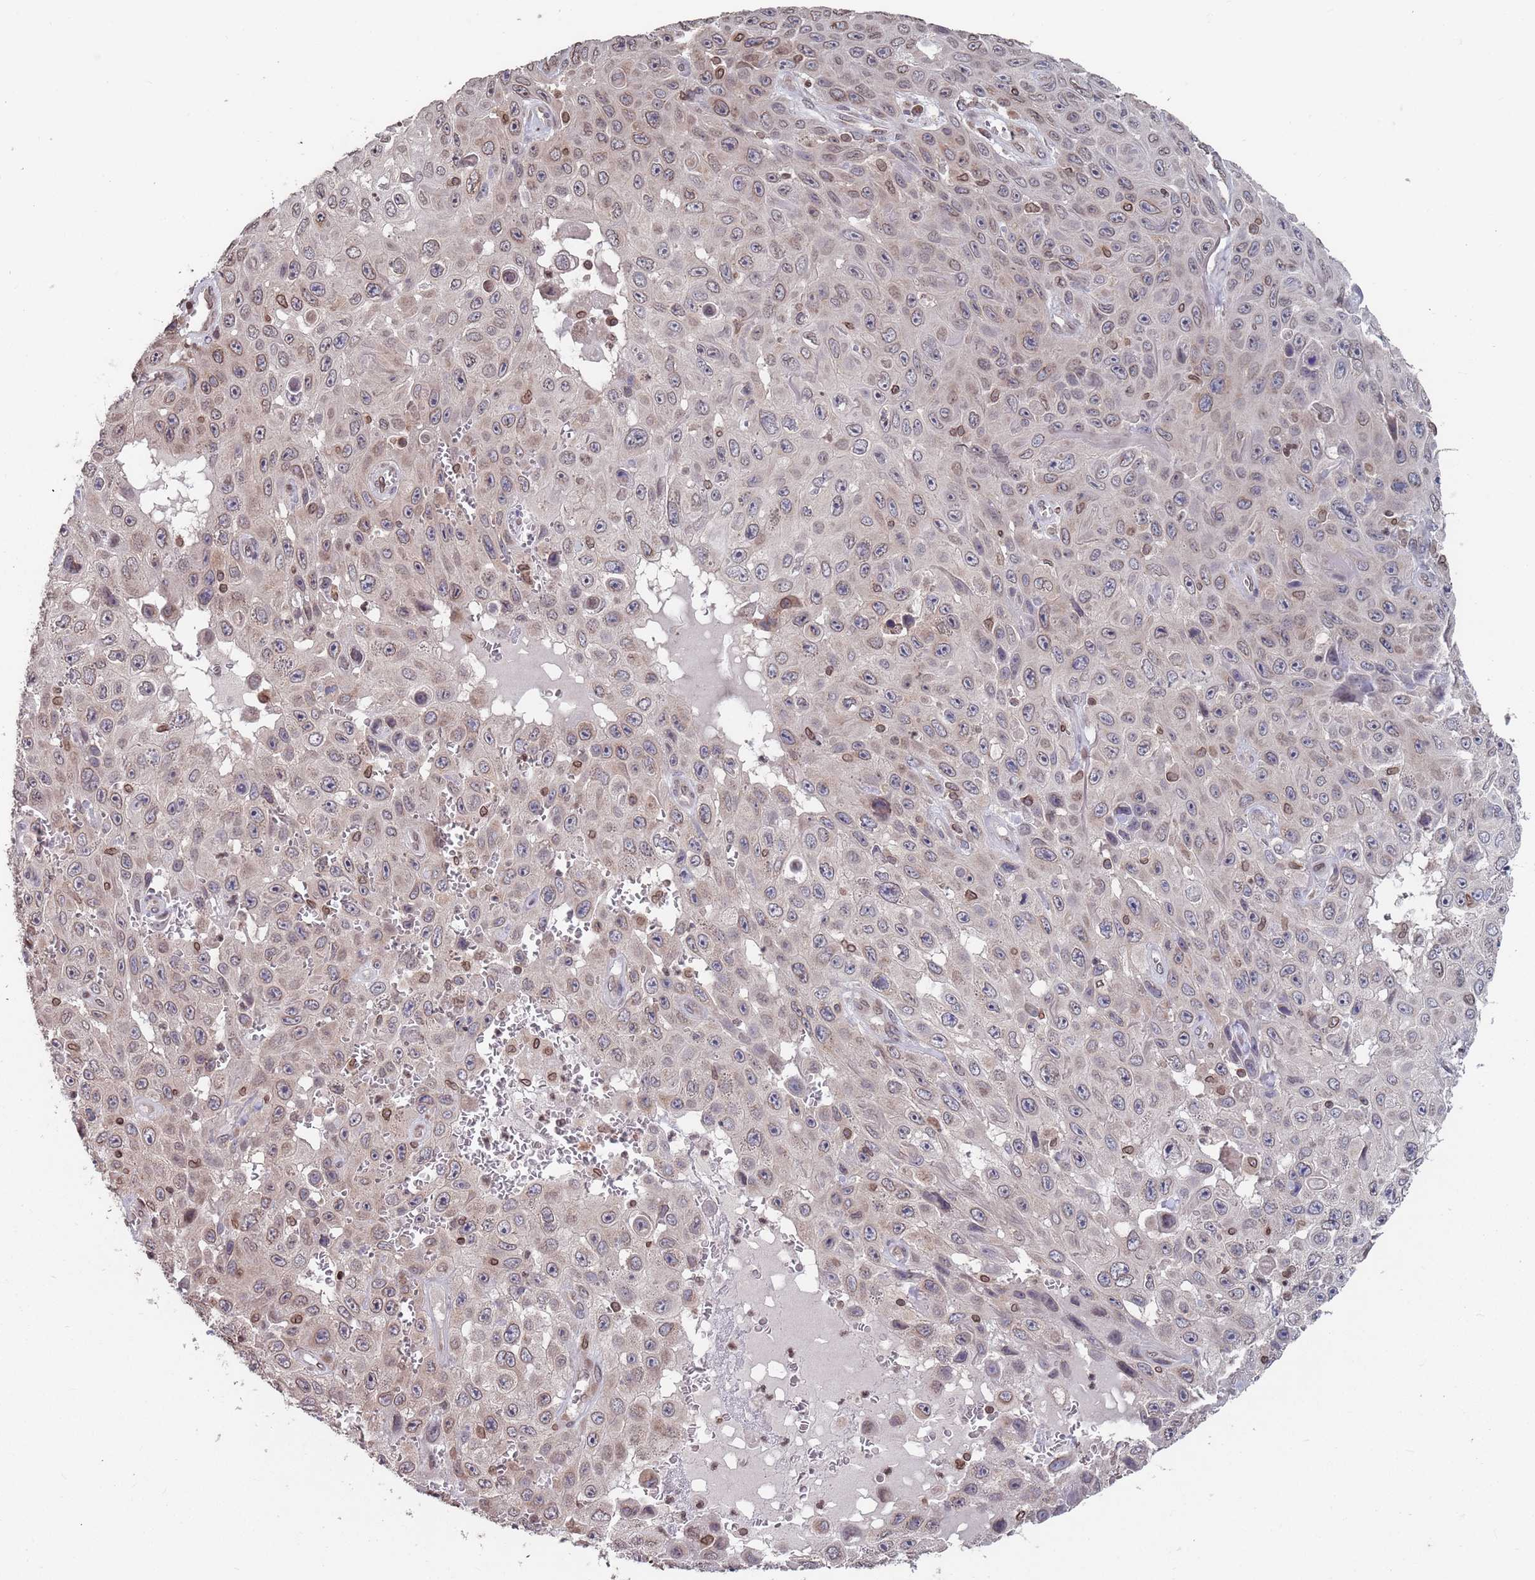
{"staining": {"intensity": "moderate", "quantity": "<25%", "location": "nuclear"}, "tissue": "skin cancer", "cell_type": "Tumor cells", "image_type": "cancer", "snomed": [{"axis": "morphology", "description": "Squamous cell carcinoma, NOS"}, {"axis": "topography", "description": "Skin"}], "caption": "A brown stain shows moderate nuclear expression of a protein in squamous cell carcinoma (skin) tumor cells.", "gene": "SDHAF3", "patient": {"sex": "male", "age": 82}}